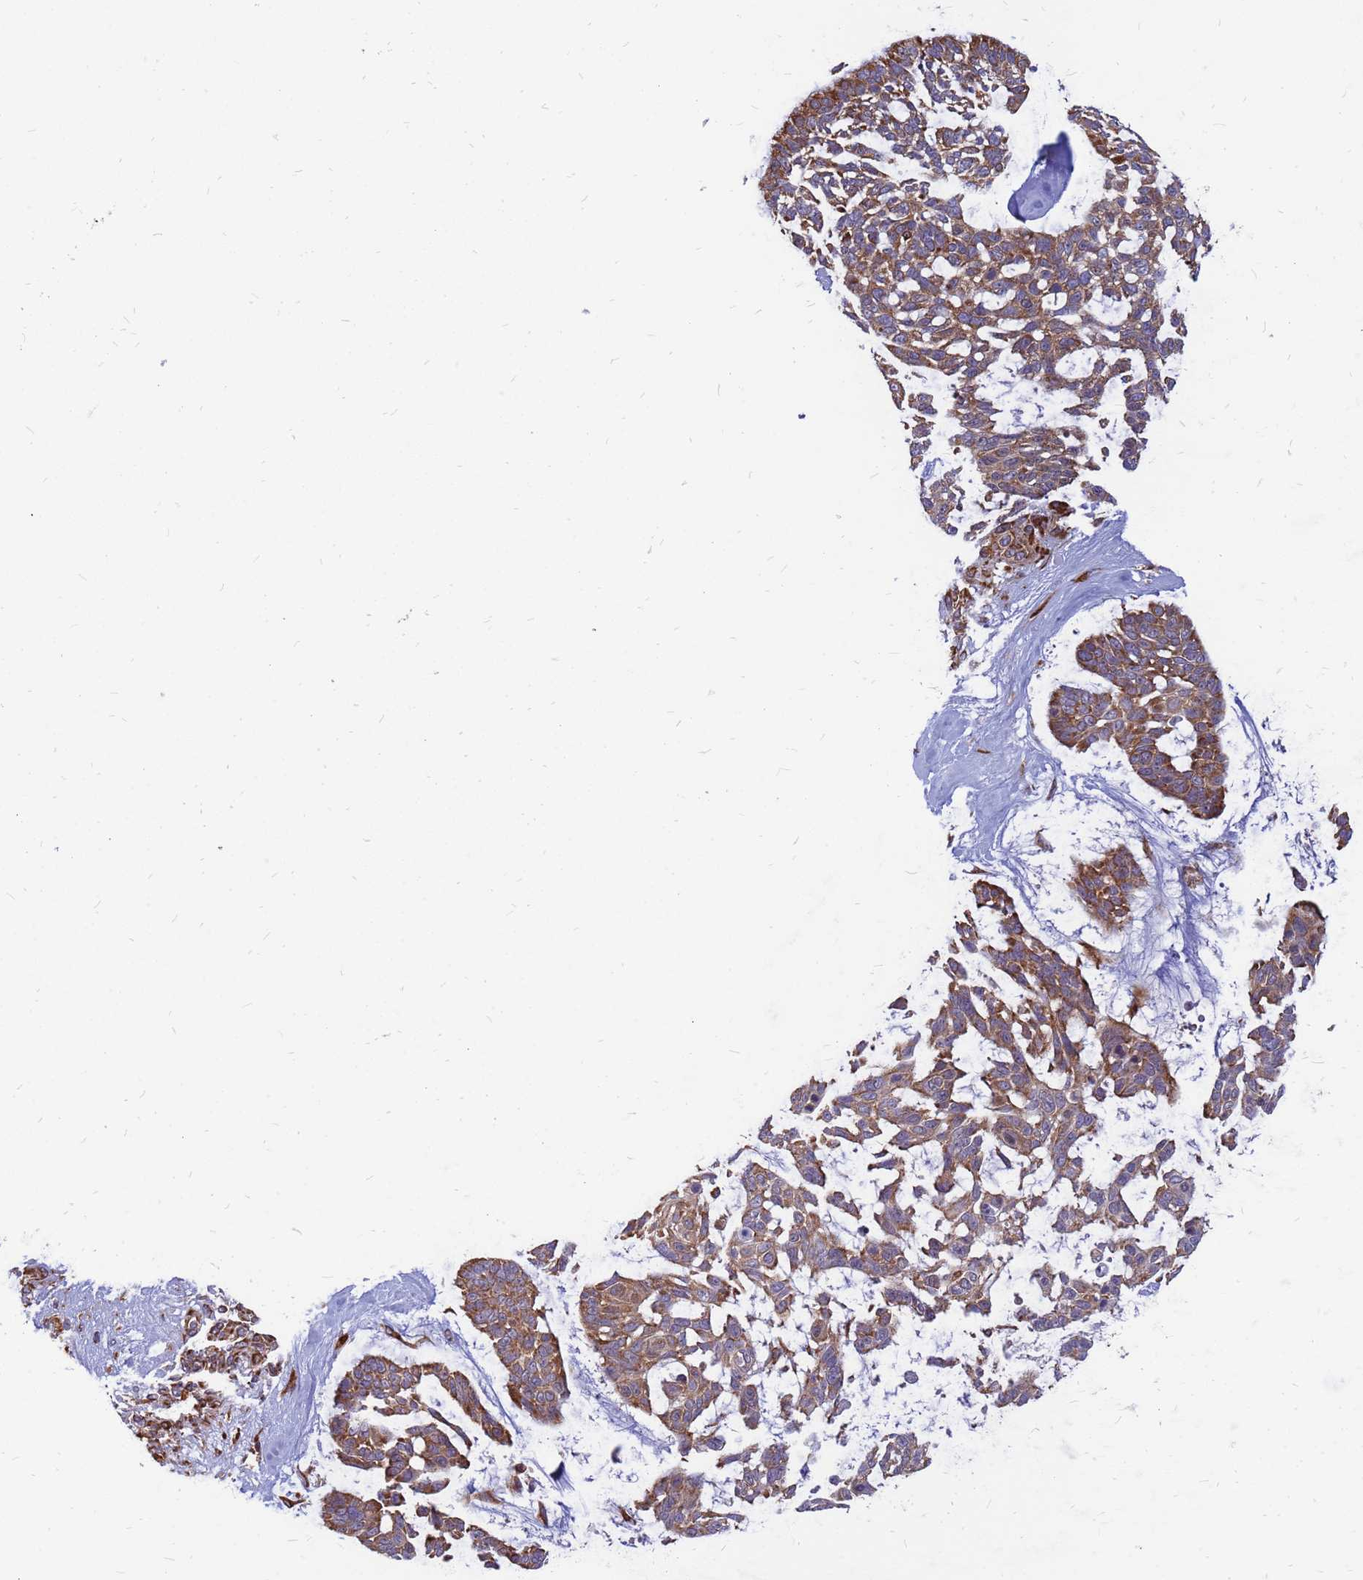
{"staining": {"intensity": "moderate", "quantity": ">75%", "location": "cytoplasmic/membranous"}, "tissue": "skin cancer", "cell_type": "Tumor cells", "image_type": "cancer", "snomed": [{"axis": "morphology", "description": "Basal cell carcinoma"}, {"axis": "topography", "description": "Skin"}], "caption": "Immunohistochemistry (IHC) (DAB) staining of skin cancer displays moderate cytoplasmic/membranous protein expression in about >75% of tumor cells. (brown staining indicates protein expression, while blue staining denotes nuclei).", "gene": "RPL8", "patient": {"sex": "male", "age": 88}}